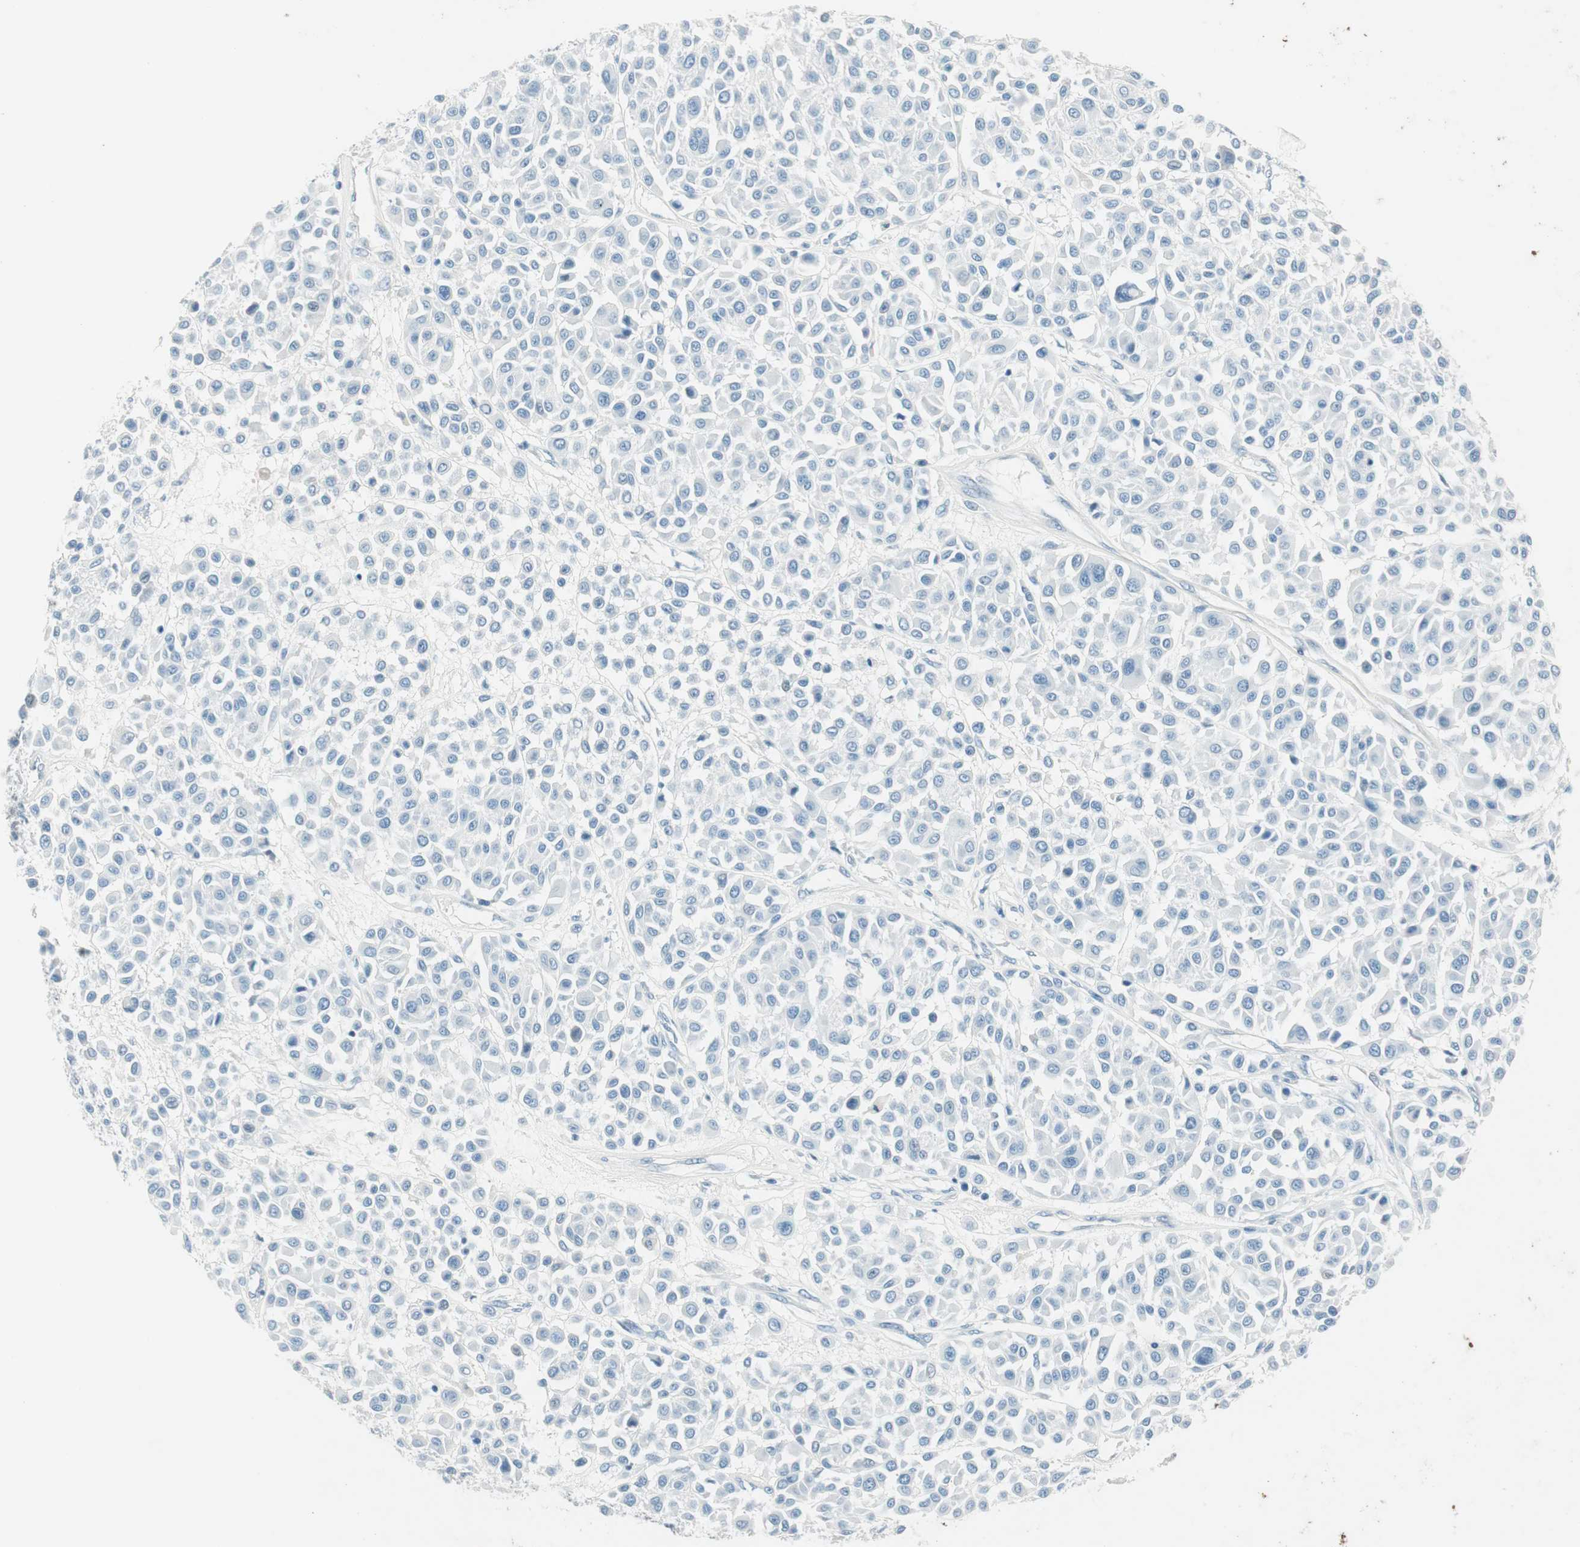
{"staining": {"intensity": "negative", "quantity": "none", "location": "none"}, "tissue": "melanoma", "cell_type": "Tumor cells", "image_type": "cancer", "snomed": [{"axis": "morphology", "description": "Malignant melanoma, Metastatic site"}, {"axis": "topography", "description": "Soft tissue"}], "caption": "Malignant melanoma (metastatic site) was stained to show a protein in brown. There is no significant expression in tumor cells. (DAB (3,3'-diaminobenzidine) immunohistochemistry (IHC), high magnification).", "gene": "GNAO1", "patient": {"sex": "male", "age": 41}}